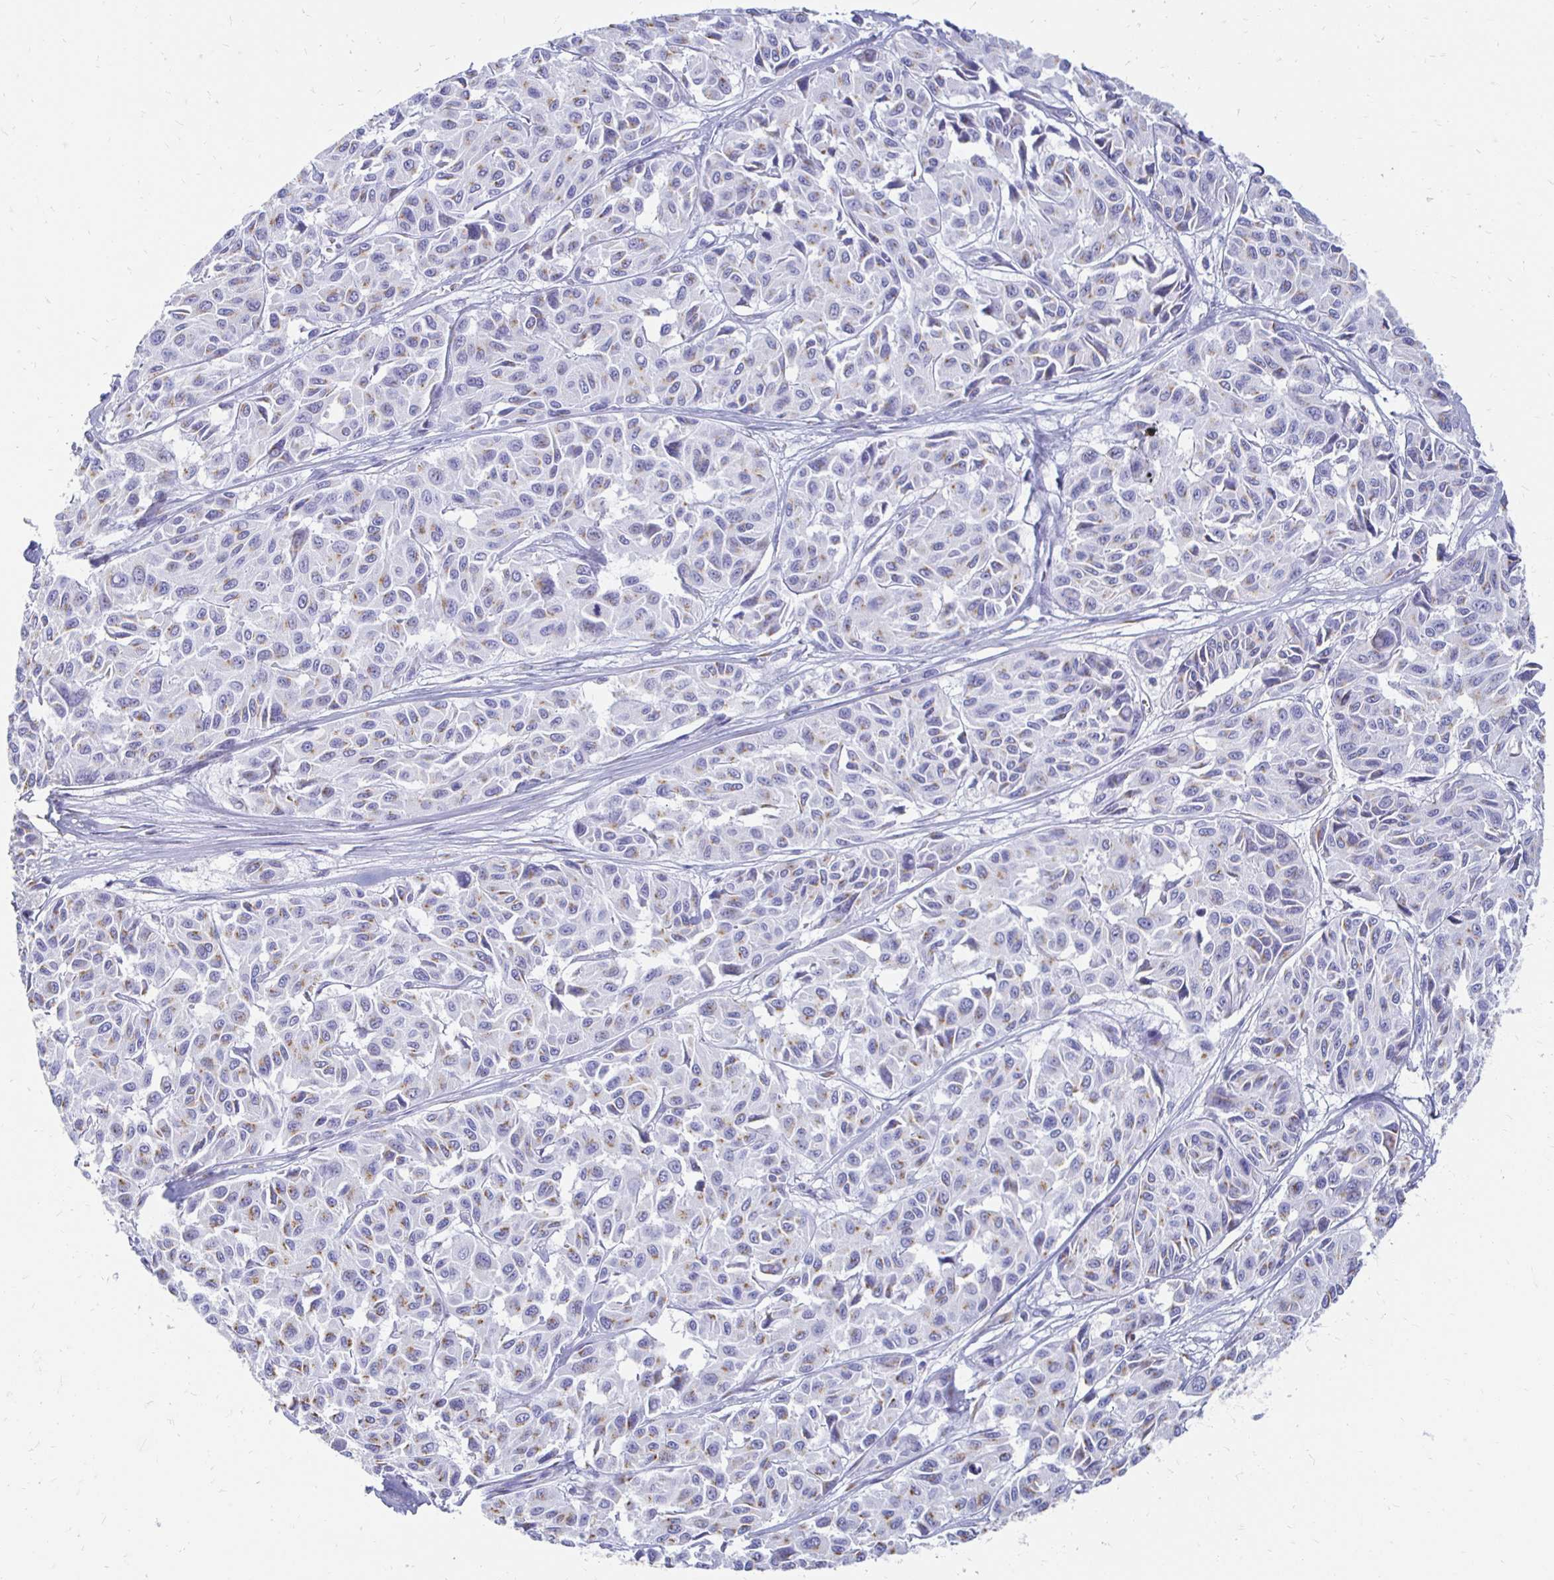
{"staining": {"intensity": "weak", "quantity": "25%-75%", "location": "cytoplasmic/membranous"}, "tissue": "melanoma", "cell_type": "Tumor cells", "image_type": "cancer", "snomed": [{"axis": "morphology", "description": "Malignant melanoma, NOS"}, {"axis": "topography", "description": "Skin"}], "caption": "This photomicrograph exhibits immunohistochemistry staining of human malignant melanoma, with low weak cytoplasmic/membranous expression in about 25%-75% of tumor cells.", "gene": "PAGE4", "patient": {"sex": "female", "age": 66}}